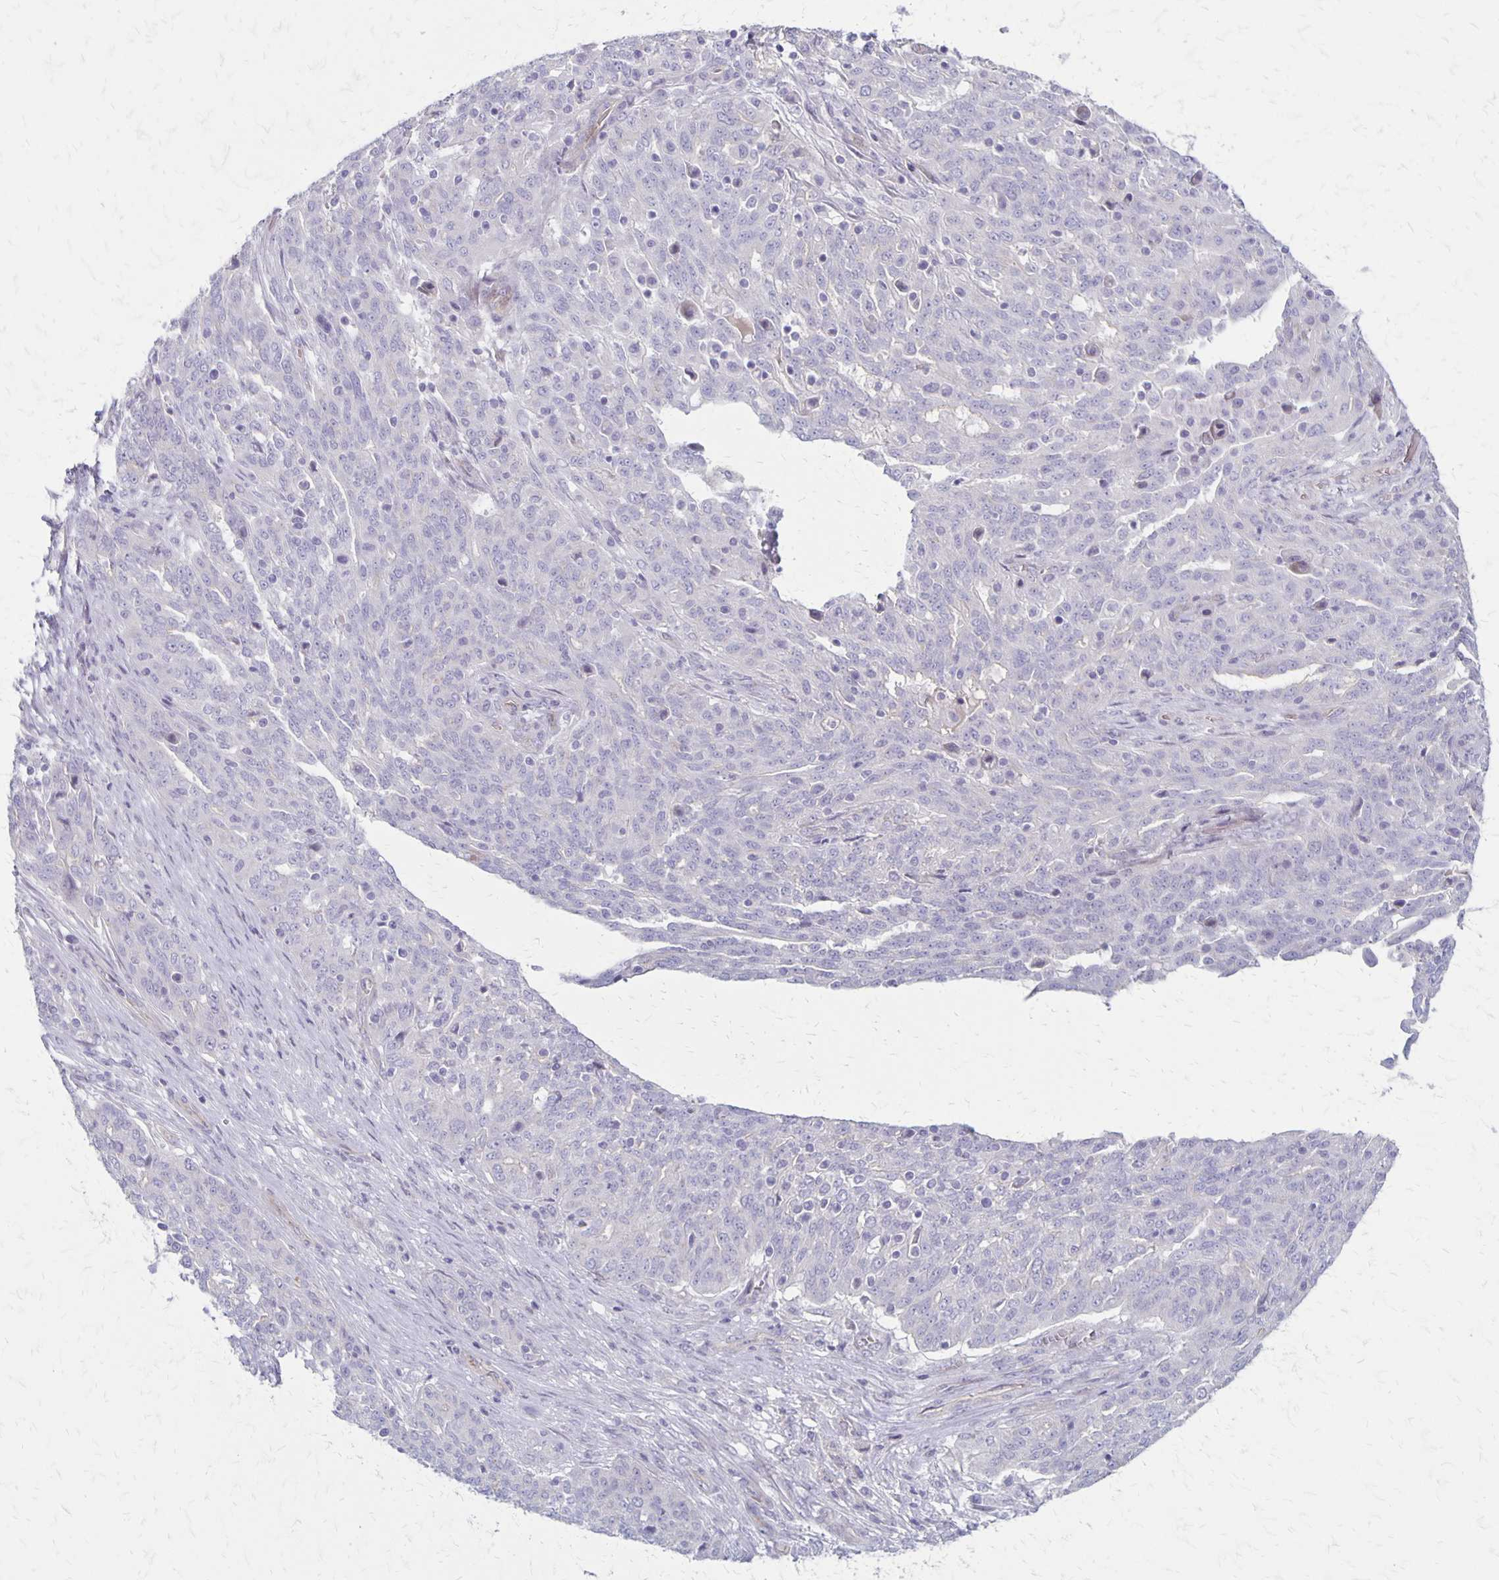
{"staining": {"intensity": "negative", "quantity": "none", "location": "none"}, "tissue": "ovarian cancer", "cell_type": "Tumor cells", "image_type": "cancer", "snomed": [{"axis": "morphology", "description": "Cystadenocarcinoma, serous, NOS"}, {"axis": "topography", "description": "Ovary"}], "caption": "Immunohistochemistry histopathology image of neoplastic tissue: human ovarian serous cystadenocarcinoma stained with DAB displays no significant protein staining in tumor cells.", "gene": "HOMER1", "patient": {"sex": "female", "age": 67}}